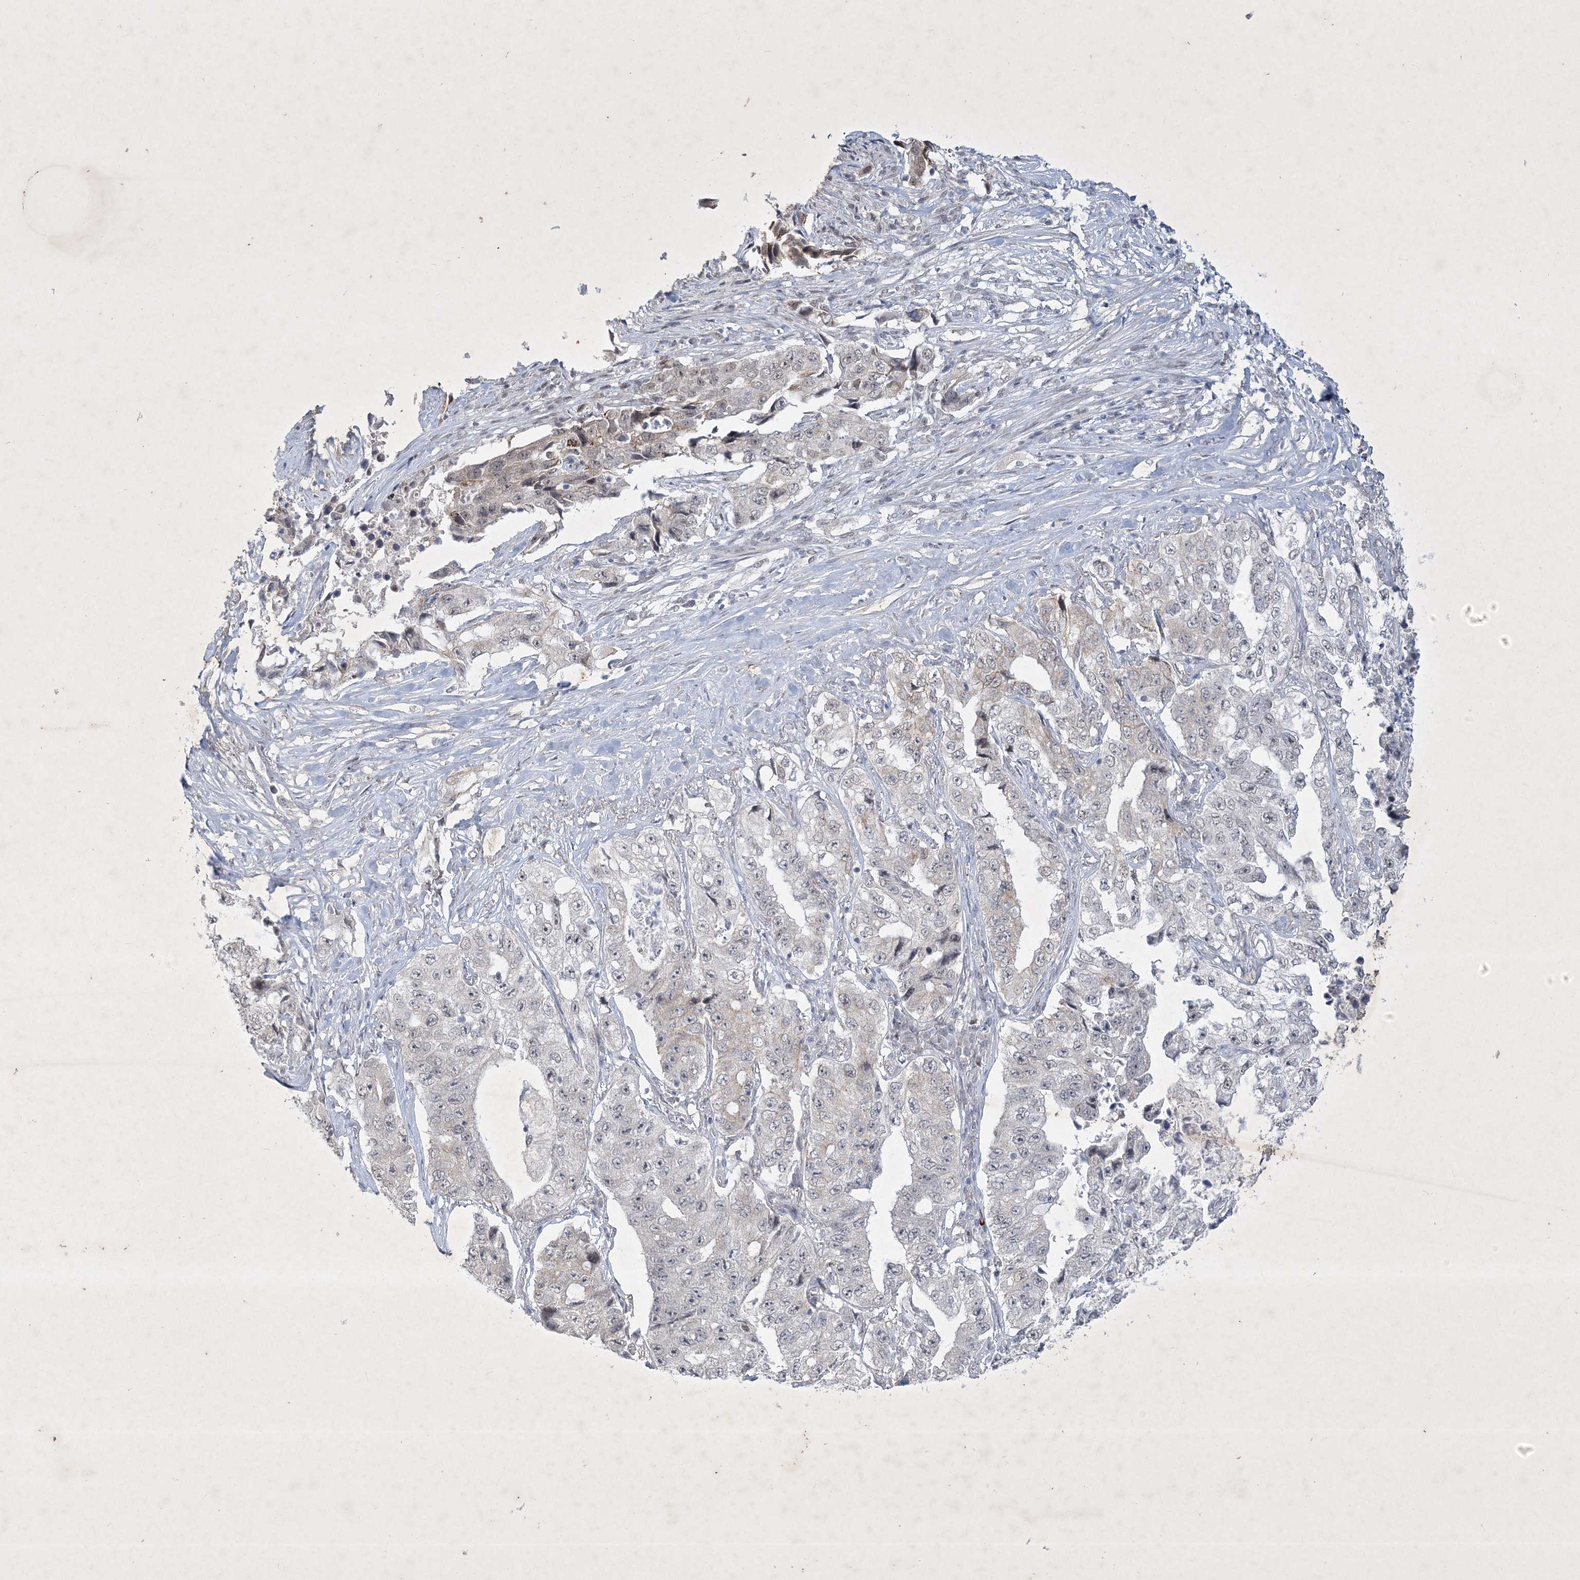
{"staining": {"intensity": "negative", "quantity": "none", "location": "none"}, "tissue": "lung cancer", "cell_type": "Tumor cells", "image_type": "cancer", "snomed": [{"axis": "morphology", "description": "Adenocarcinoma, NOS"}, {"axis": "topography", "description": "Lung"}], "caption": "Tumor cells show no significant positivity in lung adenocarcinoma.", "gene": "ZBTB9", "patient": {"sex": "female", "age": 51}}